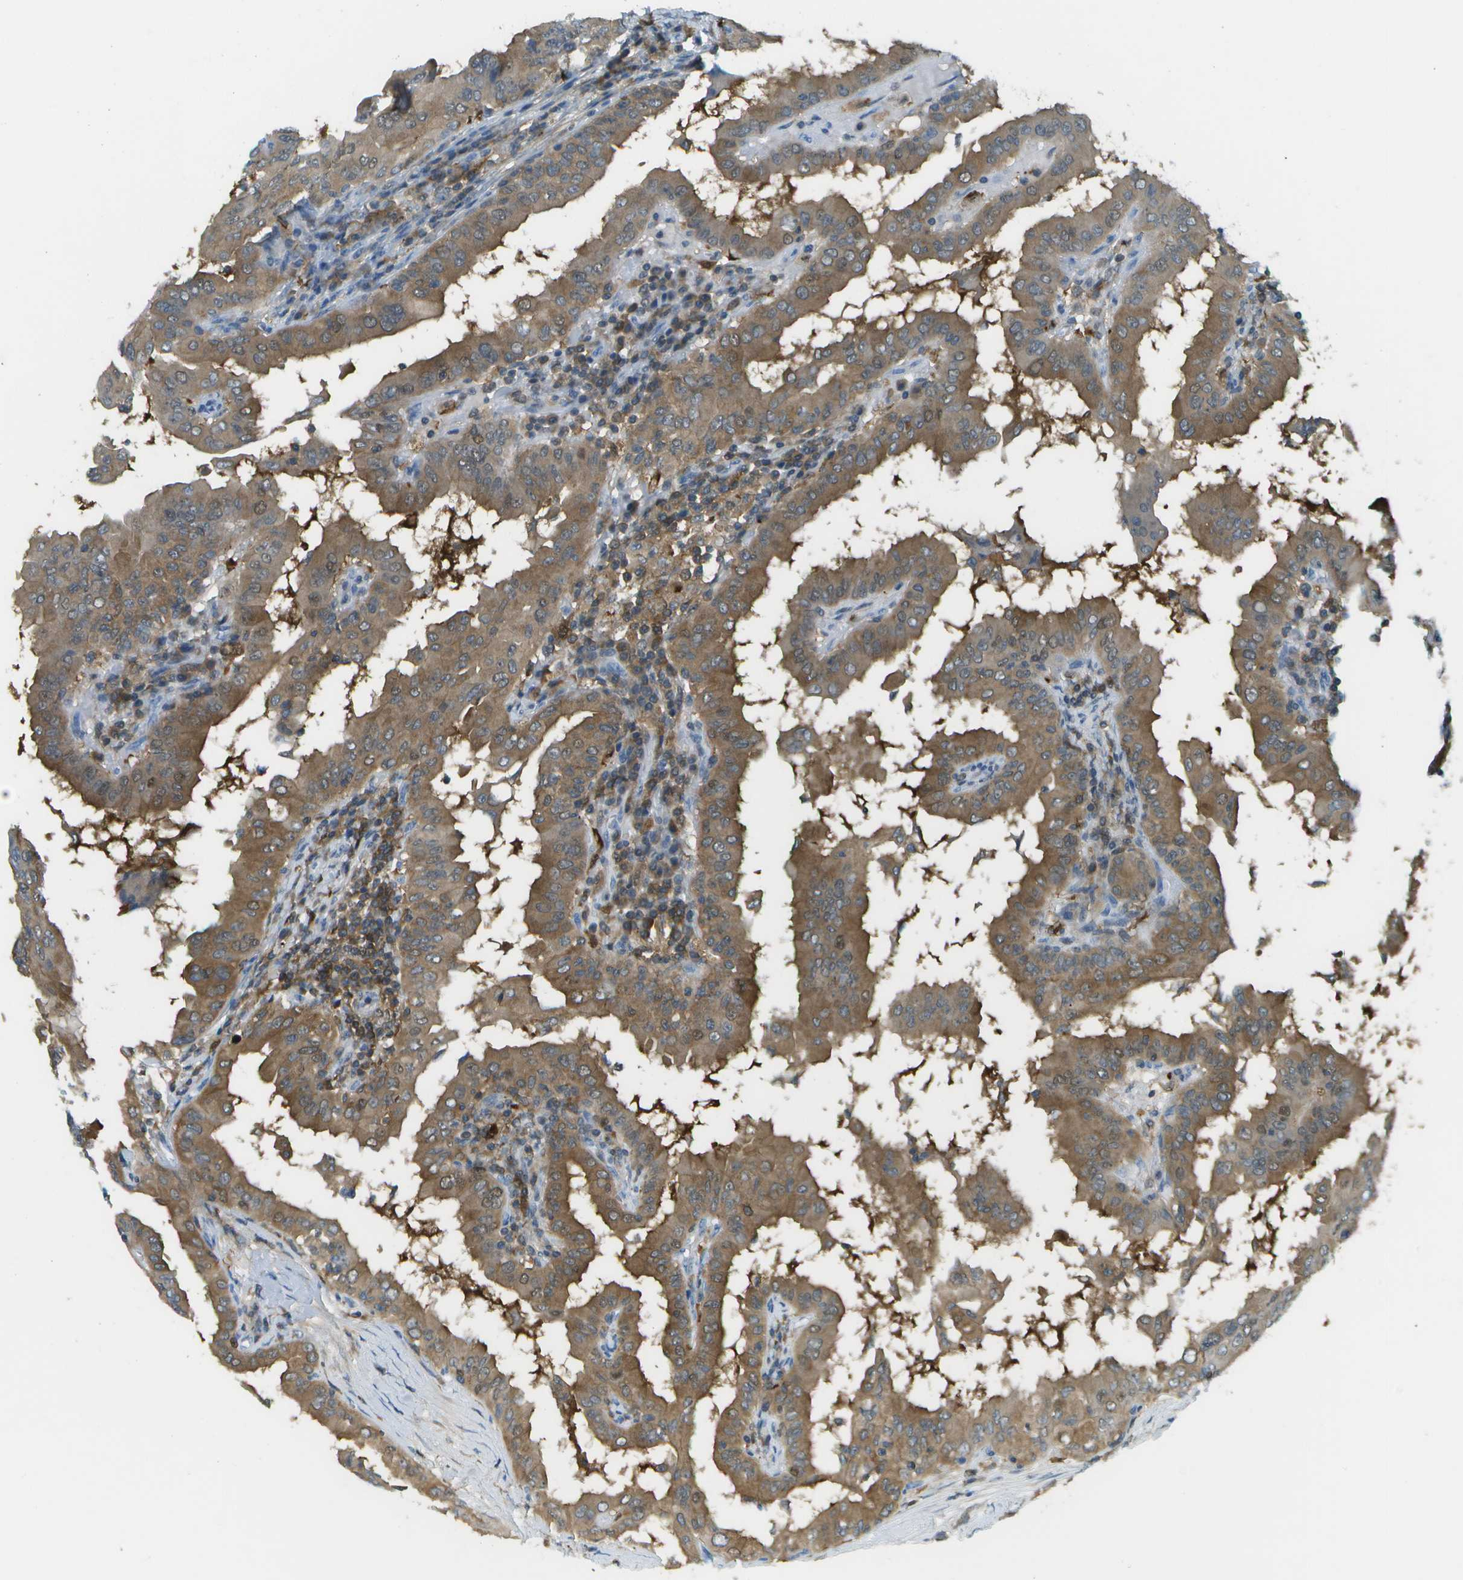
{"staining": {"intensity": "moderate", "quantity": ">75%", "location": "cytoplasmic/membranous"}, "tissue": "thyroid cancer", "cell_type": "Tumor cells", "image_type": "cancer", "snomed": [{"axis": "morphology", "description": "Papillary adenocarcinoma, NOS"}, {"axis": "topography", "description": "Thyroid gland"}], "caption": "A medium amount of moderate cytoplasmic/membranous positivity is identified in about >75% of tumor cells in papillary adenocarcinoma (thyroid) tissue. Nuclei are stained in blue.", "gene": "CDH23", "patient": {"sex": "male", "age": 33}}